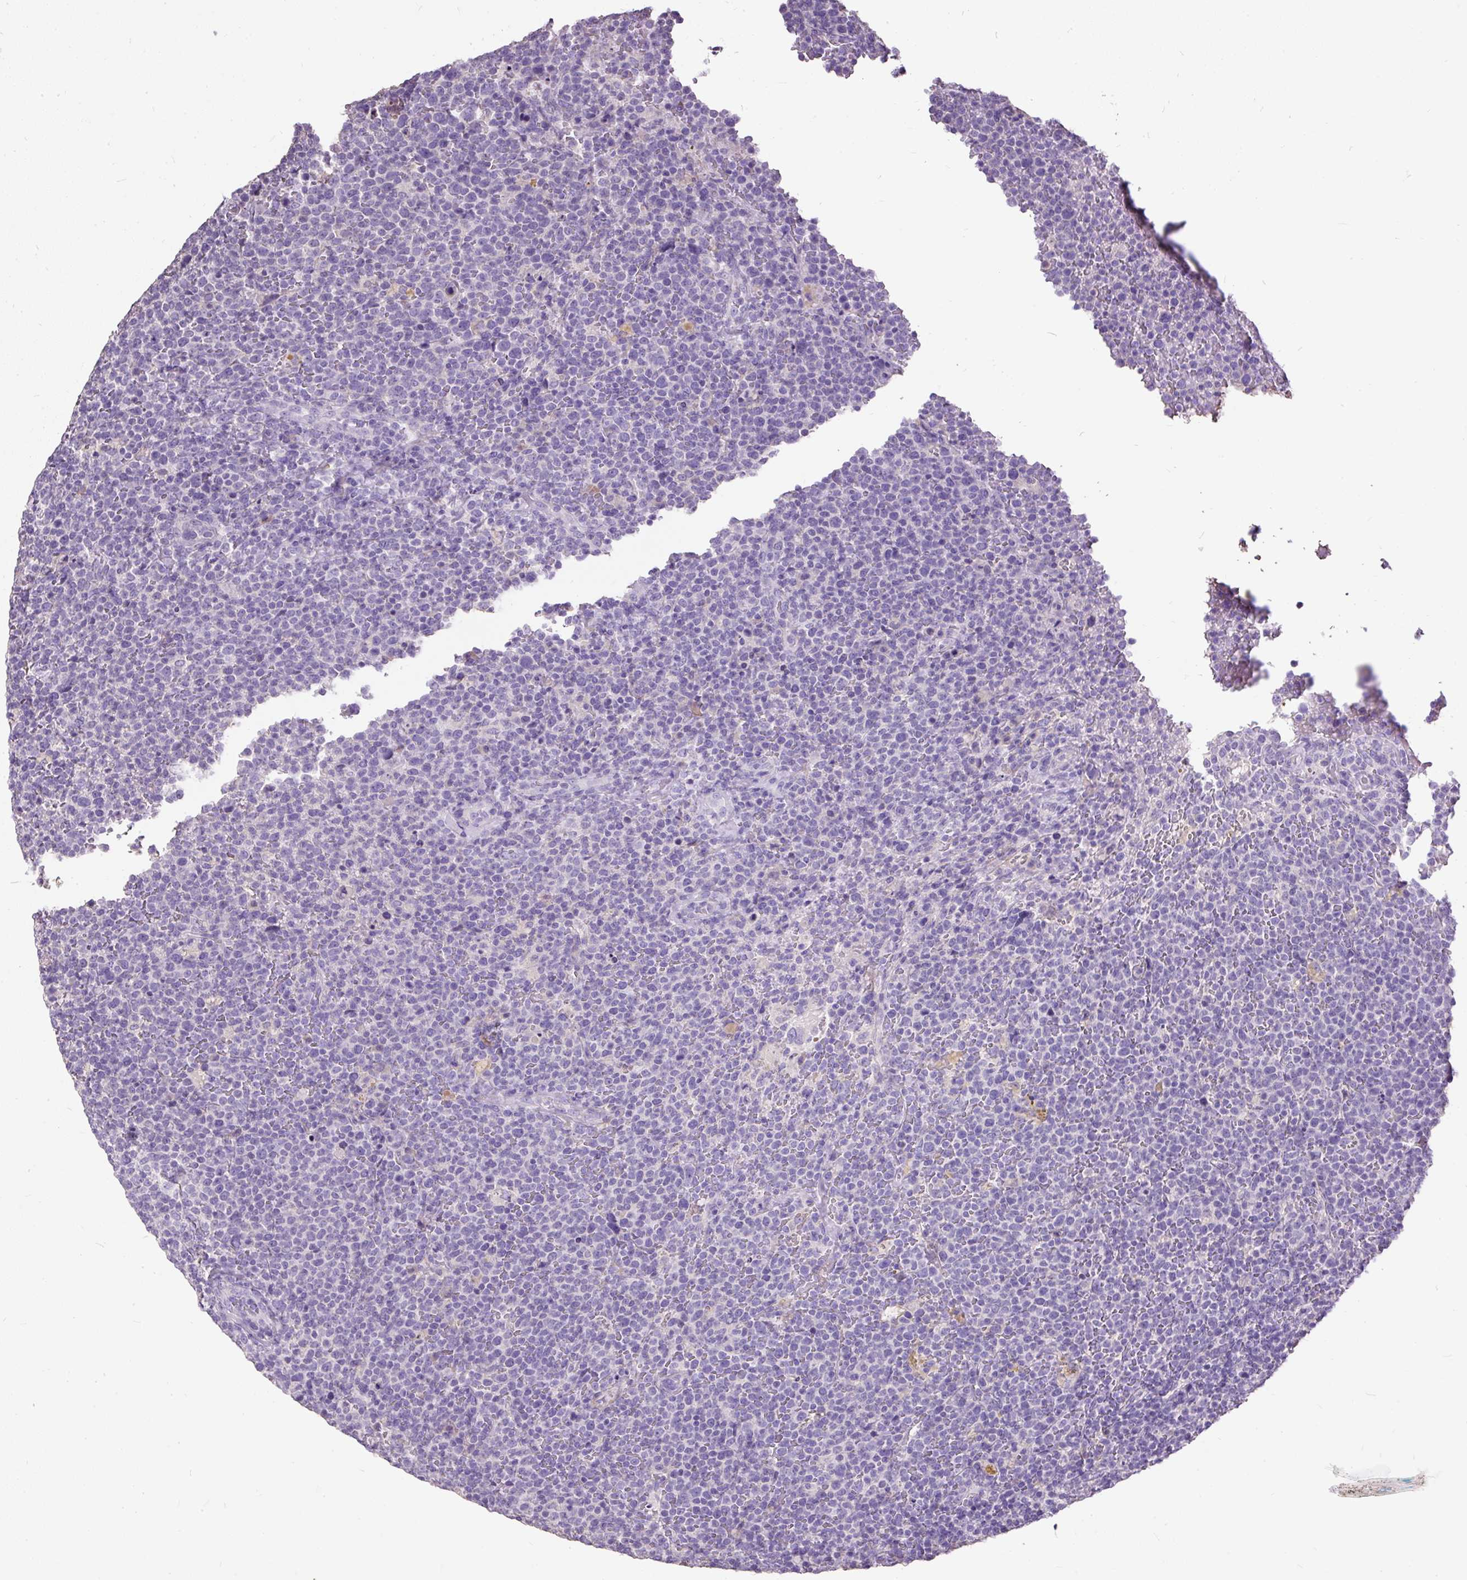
{"staining": {"intensity": "negative", "quantity": "none", "location": "none"}, "tissue": "lymphoma", "cell_type": "Tumor cells", "image_type": "cancer", "snomed": [{"axis": "morphology", "description": "Malignant lymphoma, non-Hodgkin's type, High grade"}, {"axis": "topography", "description": "Lymph node"}], "caption": "An image of high-grade malignant lymphoma, non-Hodgkin's type stained for a protein demonstrates no brown staining in tumor cells.", "gene": "GBX1", "patient": {"sex": "male", "age": 61}}